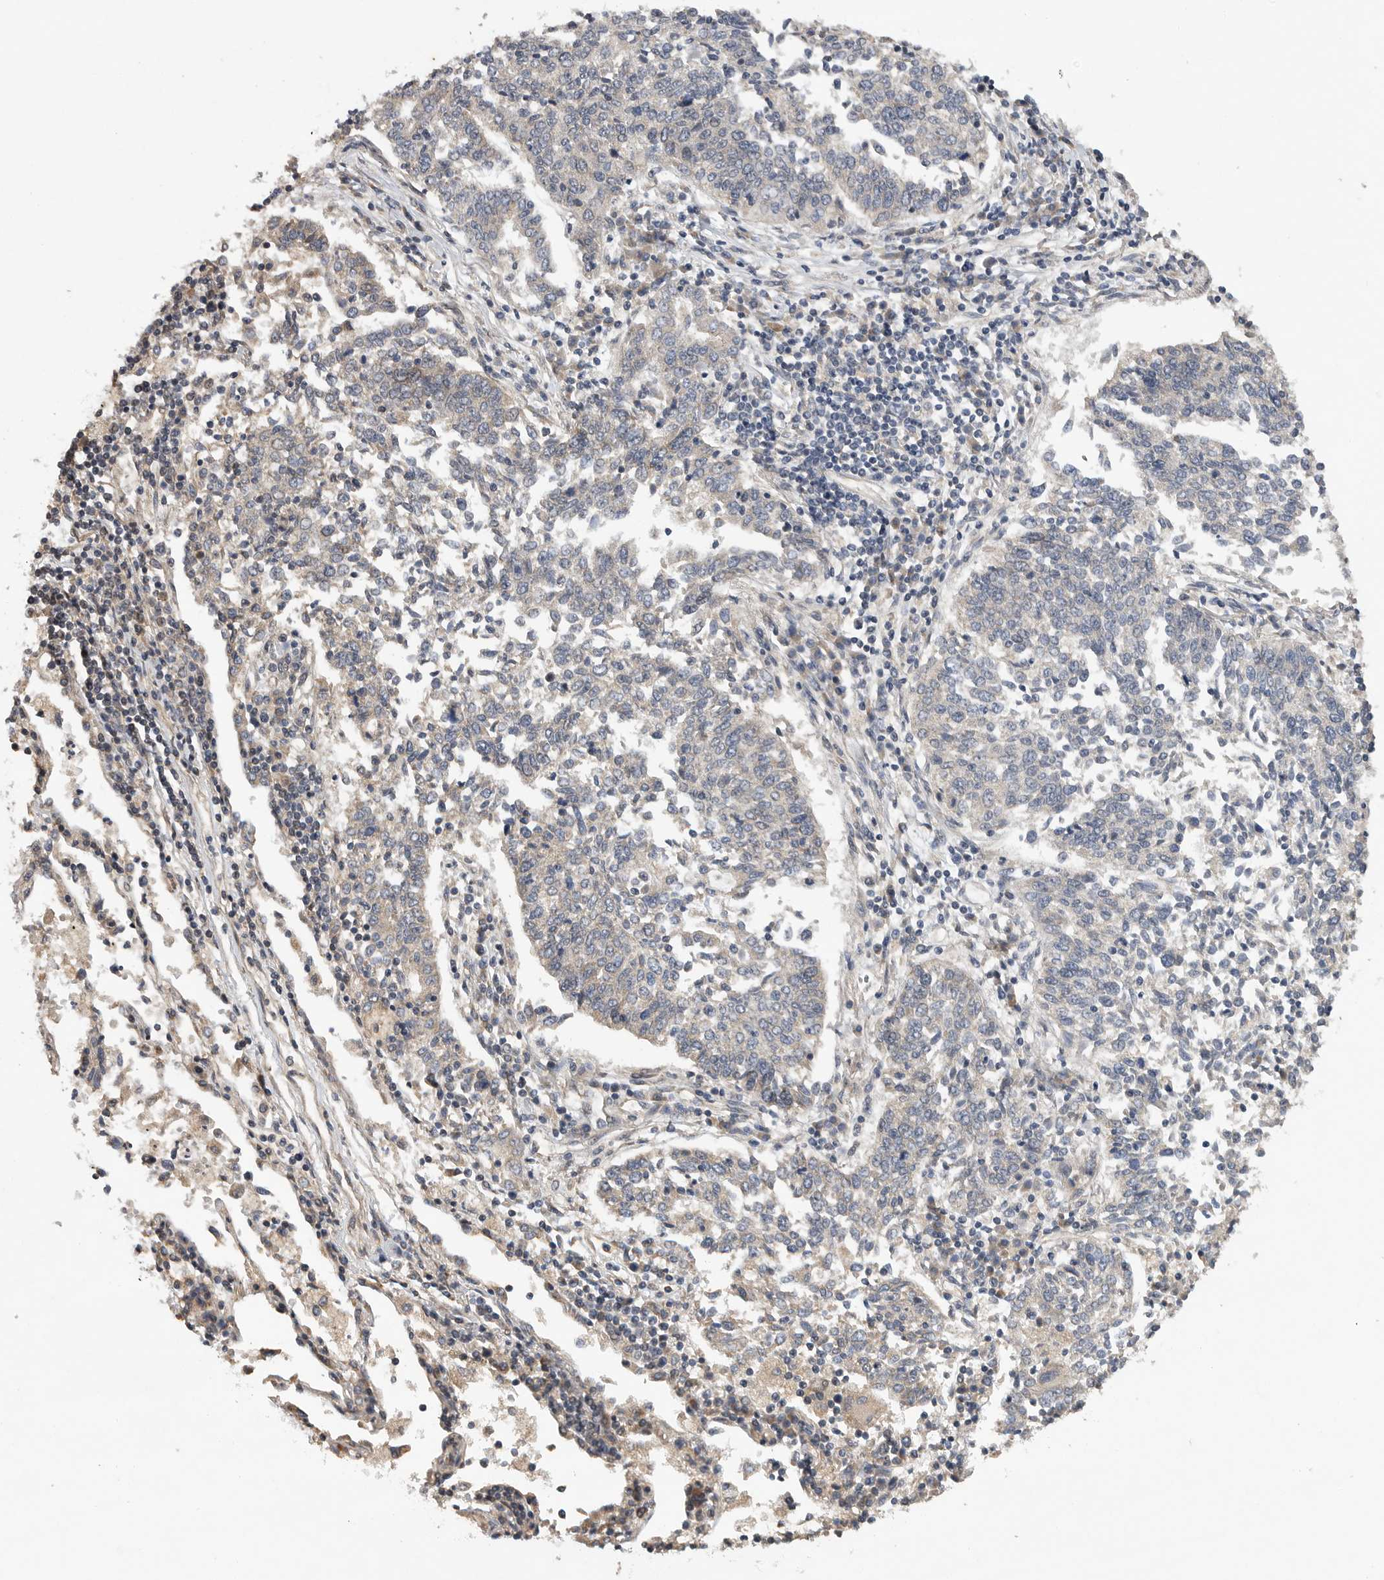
{"staining": {"intensity": "negative", "quantity": "none", "location": "none"}, "tissue": "lung cancer", "cell_type": "Tumor cells", "image_type": "cancer", "snomed": [{"axis": "morphology", "description": "Normal tissue, NOS"}, {"axis": "morphology", "description": "Squamous cell carcinoma, NOS"}, {"axis": "topography", "description": "Cartilage tissue"}, {"axis": "topography", "description": "Lung"}, {"axis": "topography", "description": "Peripheral nerve tissue"}], "caption": "DAB (3,3'-diaminobenzidine) immunohistochemical staining of human lung cancer demonstrates no significant staining in tumor cells.", "gene": "EDEM3", "patient": {"sex": "female", "age": 49}}